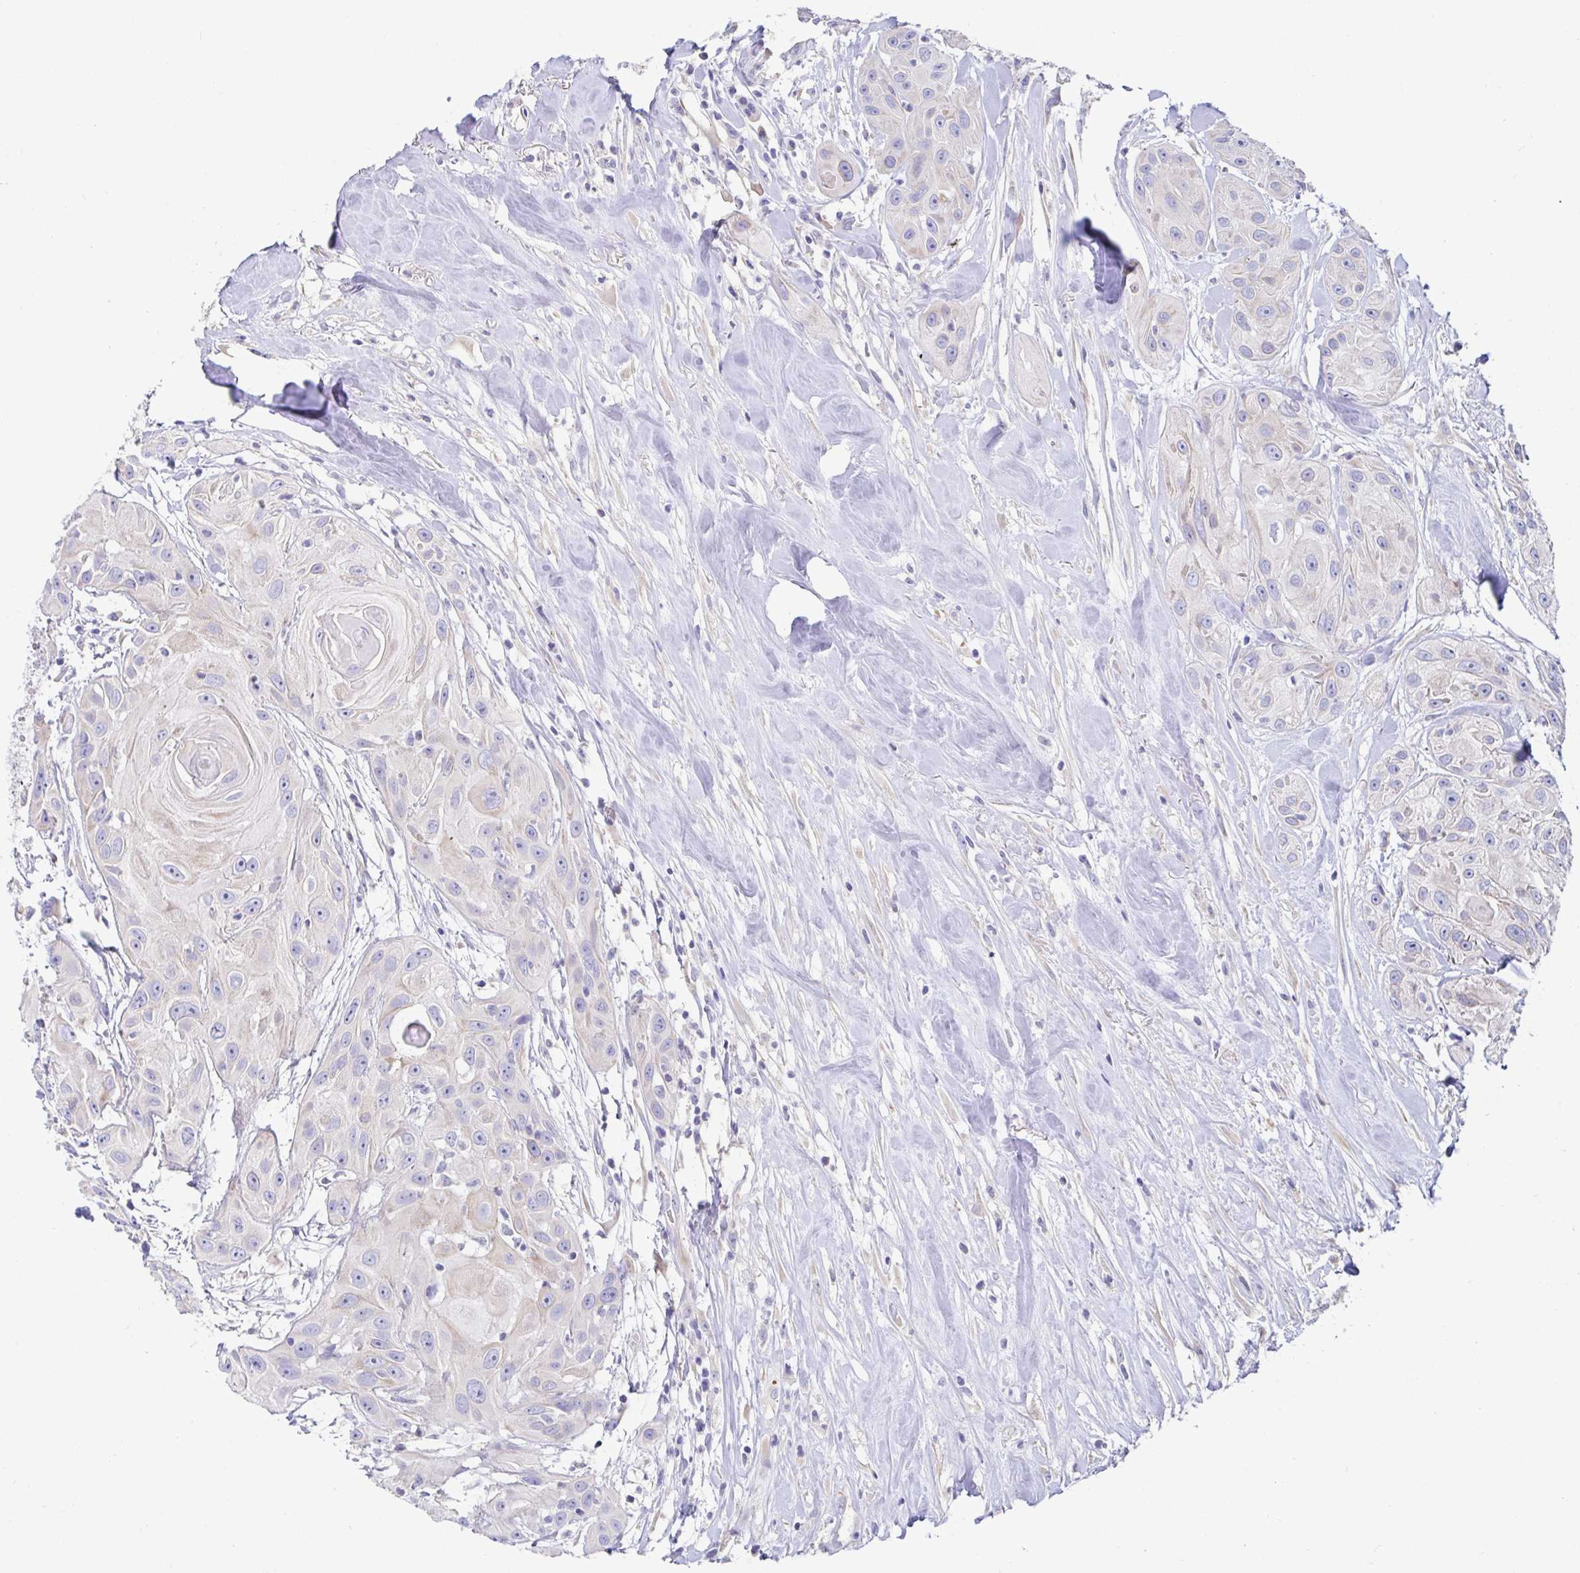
{"staining": {"intensity": "negative", "quantity": "none", "location": "none"}, "tissue": "head and neck cancer", "cell_type": "Tumor cells", "image_type": "cancer", "snomed": [{"axis": "morphology", "description": "Squamous cell carcinoma, NOS"}, {"axis": "topography", "description": "Oral tissue"}, {"axis": "topography", "description": "Head-Neck"}], "caption": "The photomicrograph shows no significant positivity in tumor cells of head and neck squamous cell carcinoma.", "gene": "C4orf17", "patient": {"sex": "male", "age": 77}}